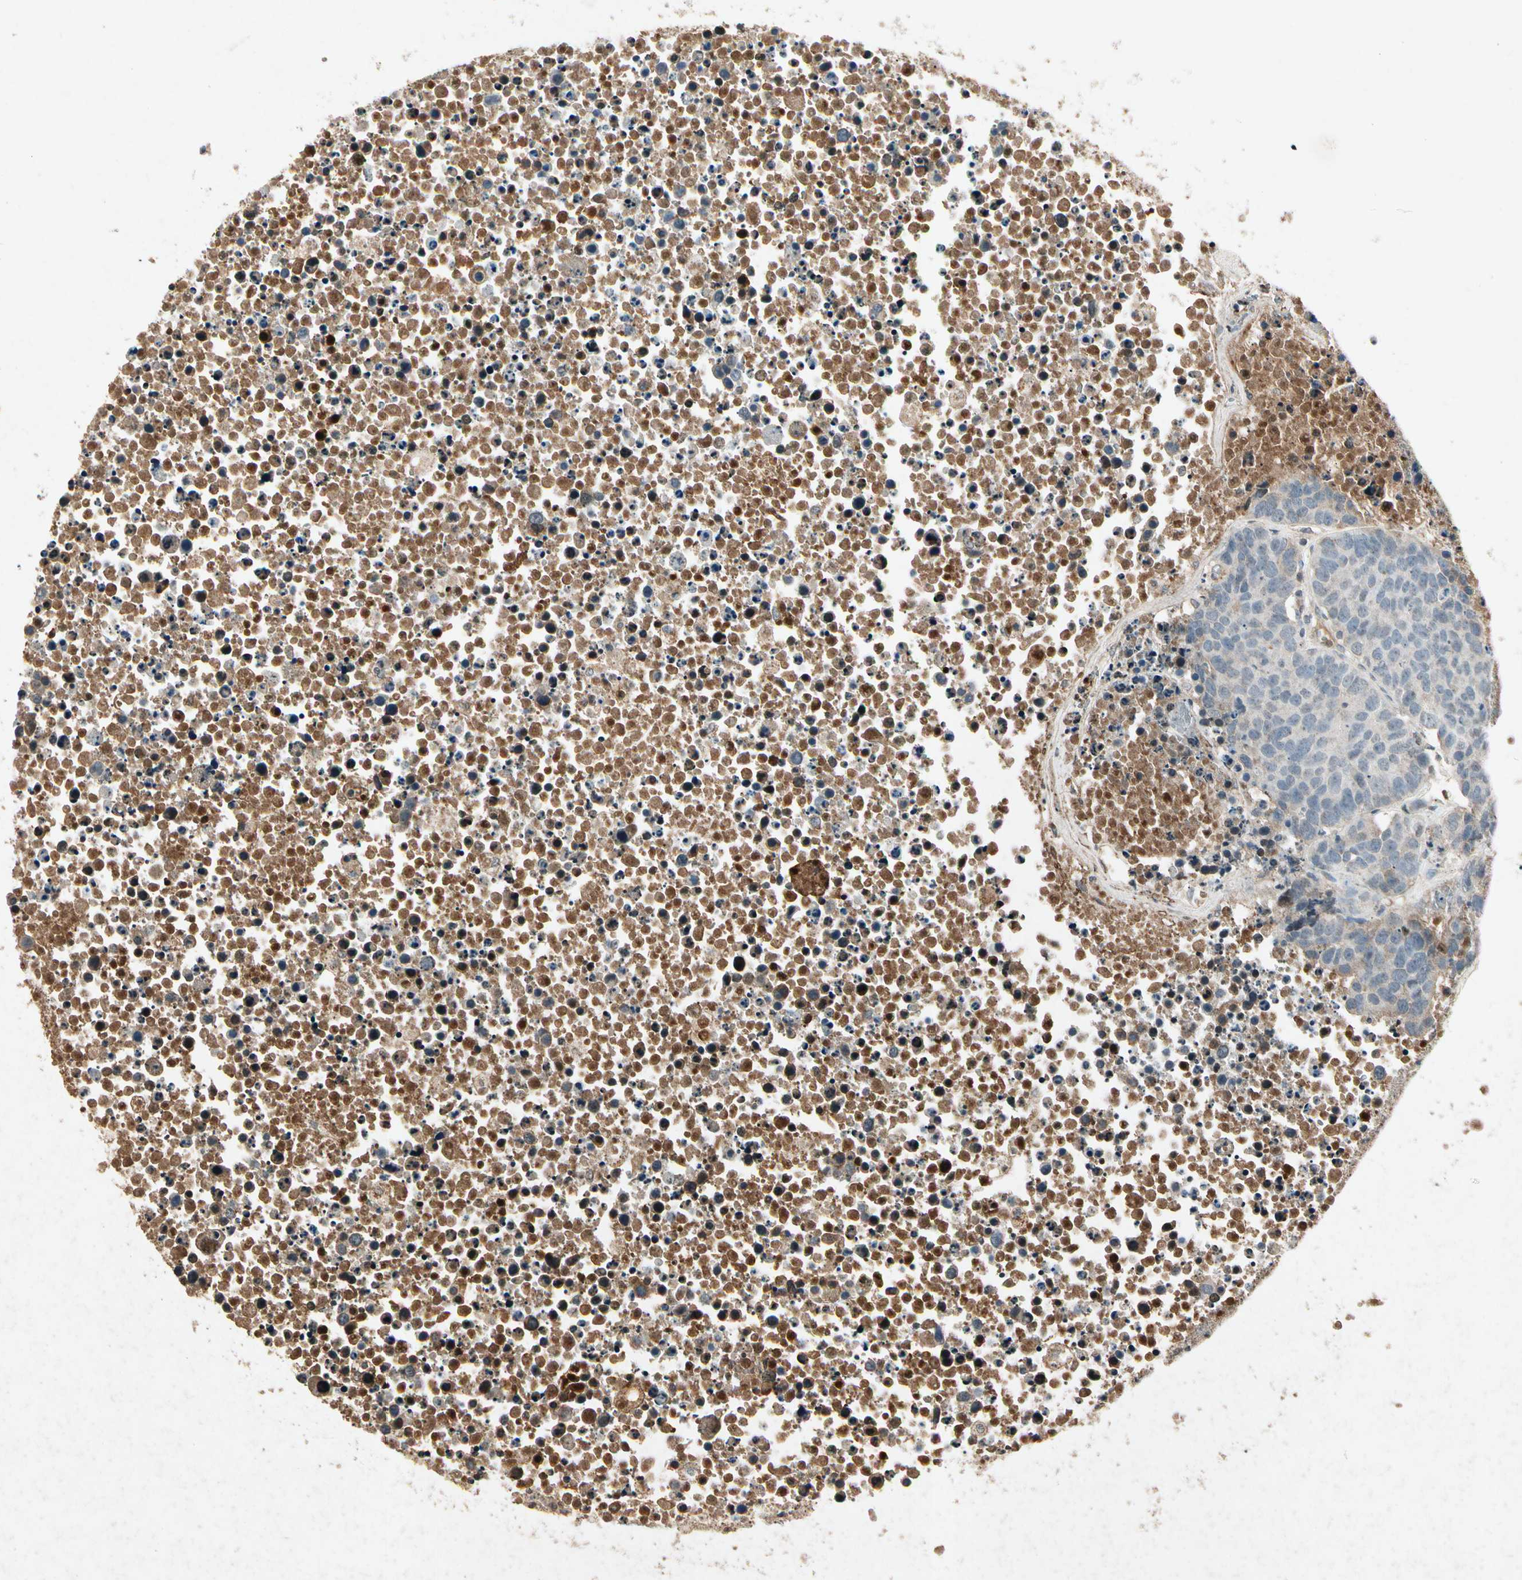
{"staining": {"intensity": "strong", "quantity": ">75%", "location": "cytoplasmic/membranous"}, "tissue": "carcinoid", "cell_type": "Tumor cells", "image_type": "cancer", "snomed": [{"axis": "morphology", "description": "Carcinoid, malignant, NOS"}, {"axis": "topography", "description": "Lung"}], "caption": "Human malignant carcinoid stained with a brown dye demonstrates strong cytoplasmic/membranous positive staining in approximately >75% of tumor cells.", "gene": "GC", "patient": {"sex": "male", "age": 60}}